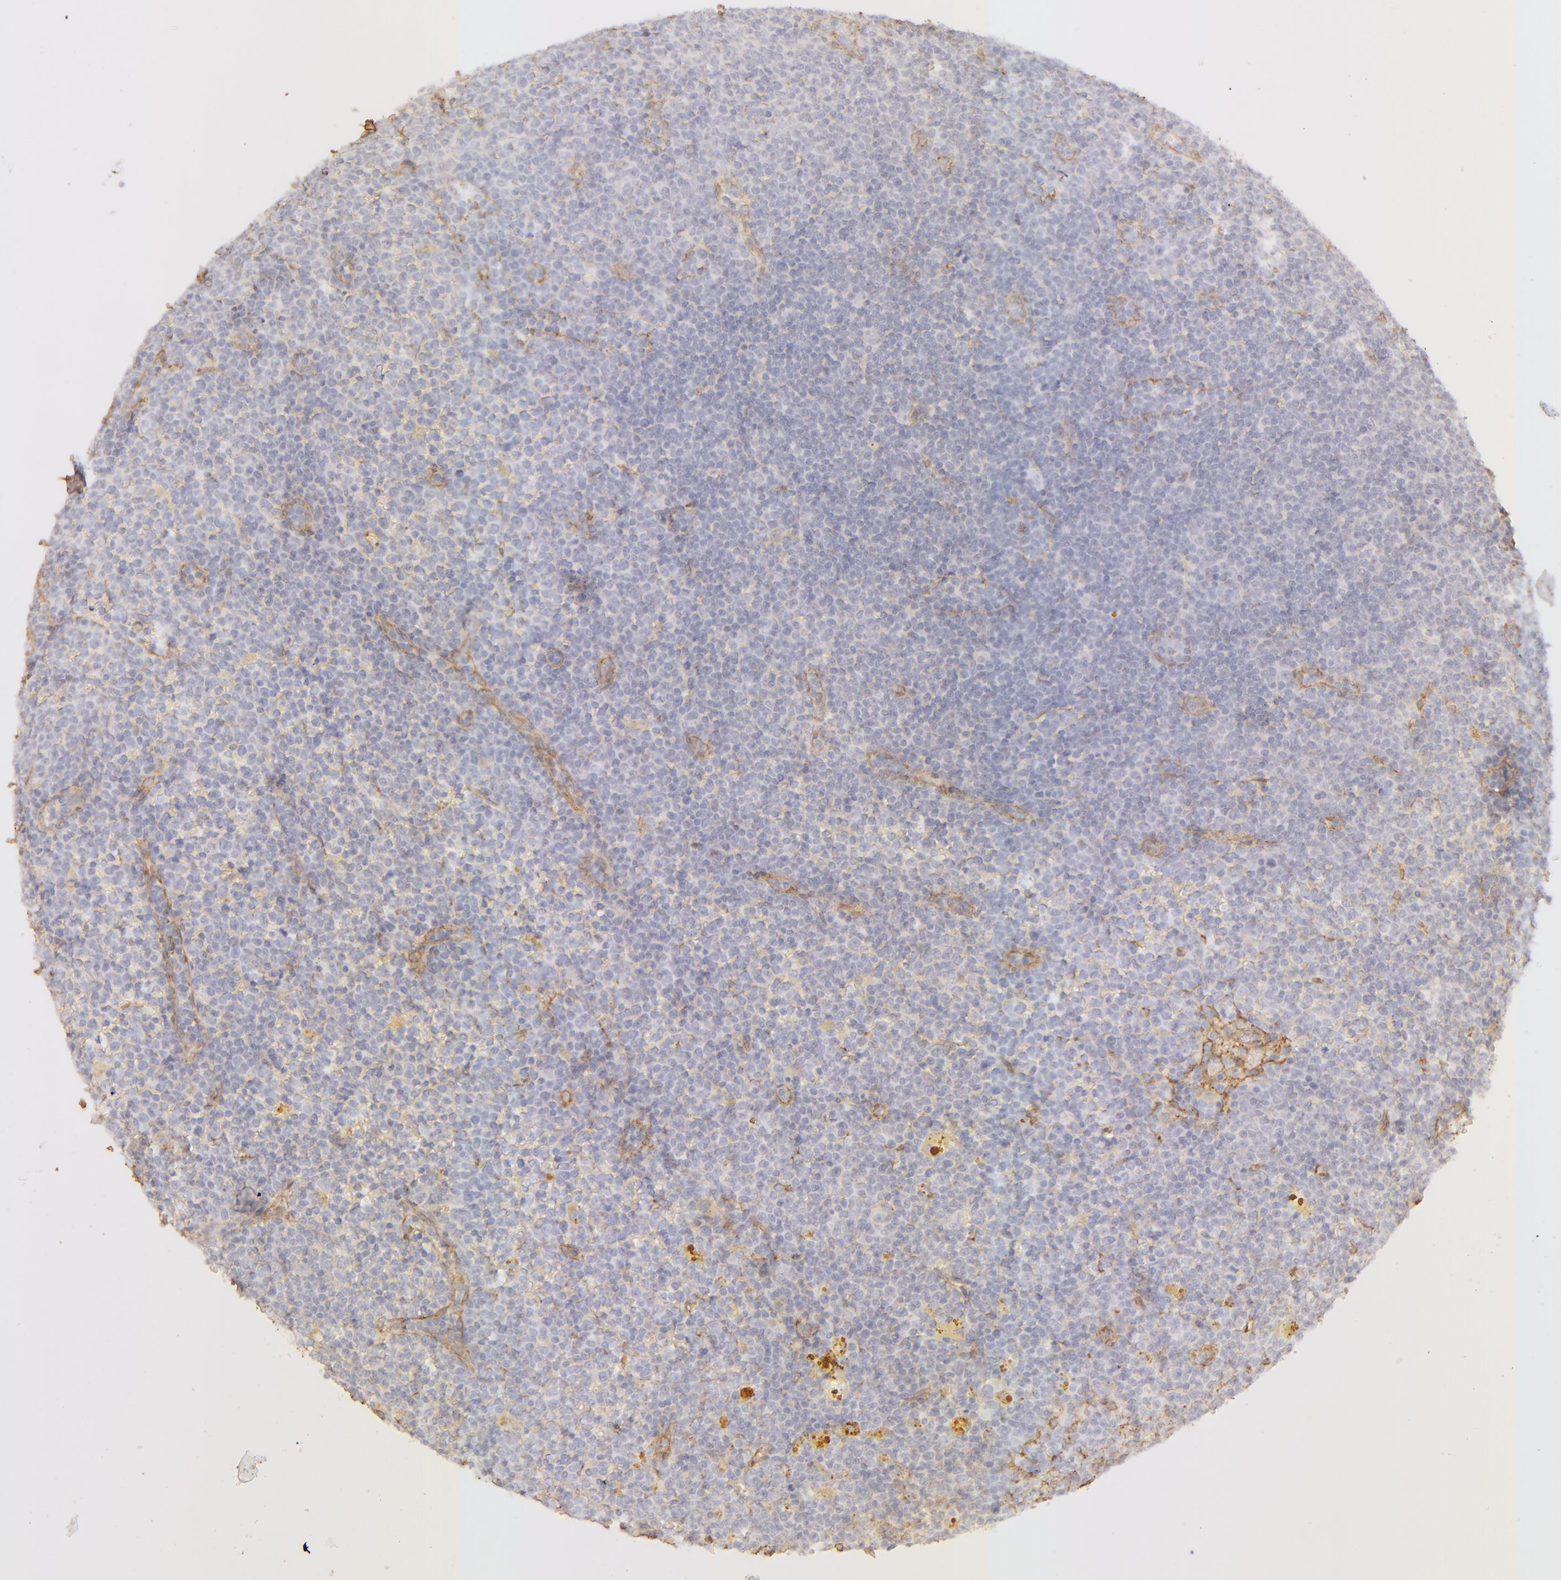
{"staining": {"intensity": "negative", "quantity": "none", "location": "none"}, "tissue": "lymphoma", "cell_type": "Tumor cells", "image_type": "cancer", "snomed": [{"axis": "morphology", "description": "Malignant lymphoma, non-Hodgkin's type, Low grade"}, {"axis": "topography", "description": "Lymph node"}], "caption": "Immunohistochemistry (IHC) photomicrograph of human lymphoma stained for a protein (brown), which shows no positivity in tumor cells.", "gene": "COL4A1", "patient": {"sex": "male", "age": 50}}